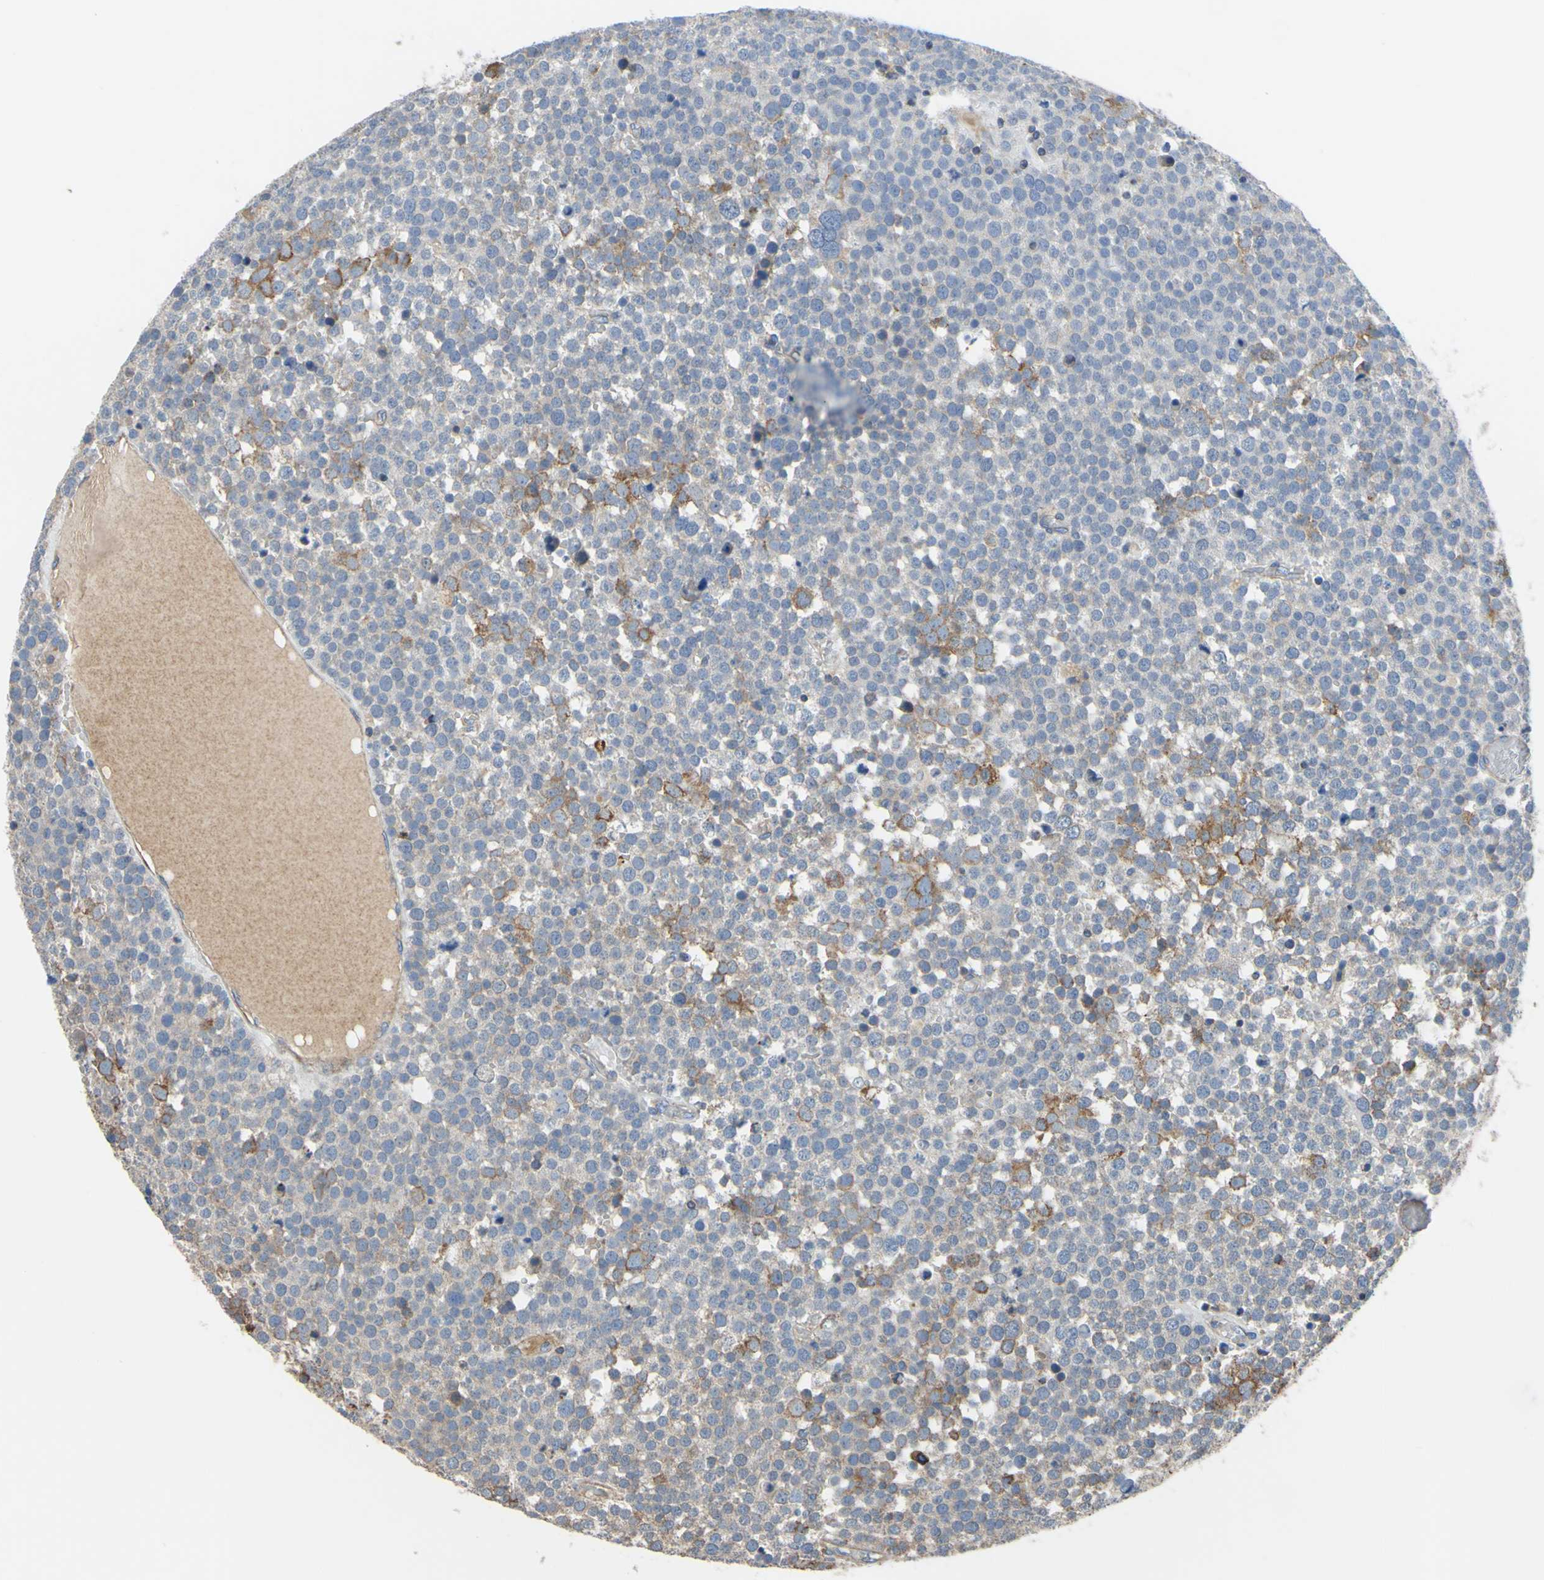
{"staining": {"intensity": "moderate", "quantity": "<25%", "location": "cytoplasmic/membranous"}, "tissue": "testis cancer", "cell_type": "Tumor cells", "image_type": "cancer", "snomed": [{"axis": "morphology", "description": "Seminoma, NOS"}, {"axis": "topography", "description": "Testis"}], "caption": "High-magnification brightfield microscopy of seminoma (testis) stained with DAB (brown) and counterstained with hematoxylin (blue). tumor cells exhibit moderate cytoplasmic/membranous expression is appreciated in about<25% of cells.", "gene": "BECN1", "patient": {"sex": "male", "age": 71}}